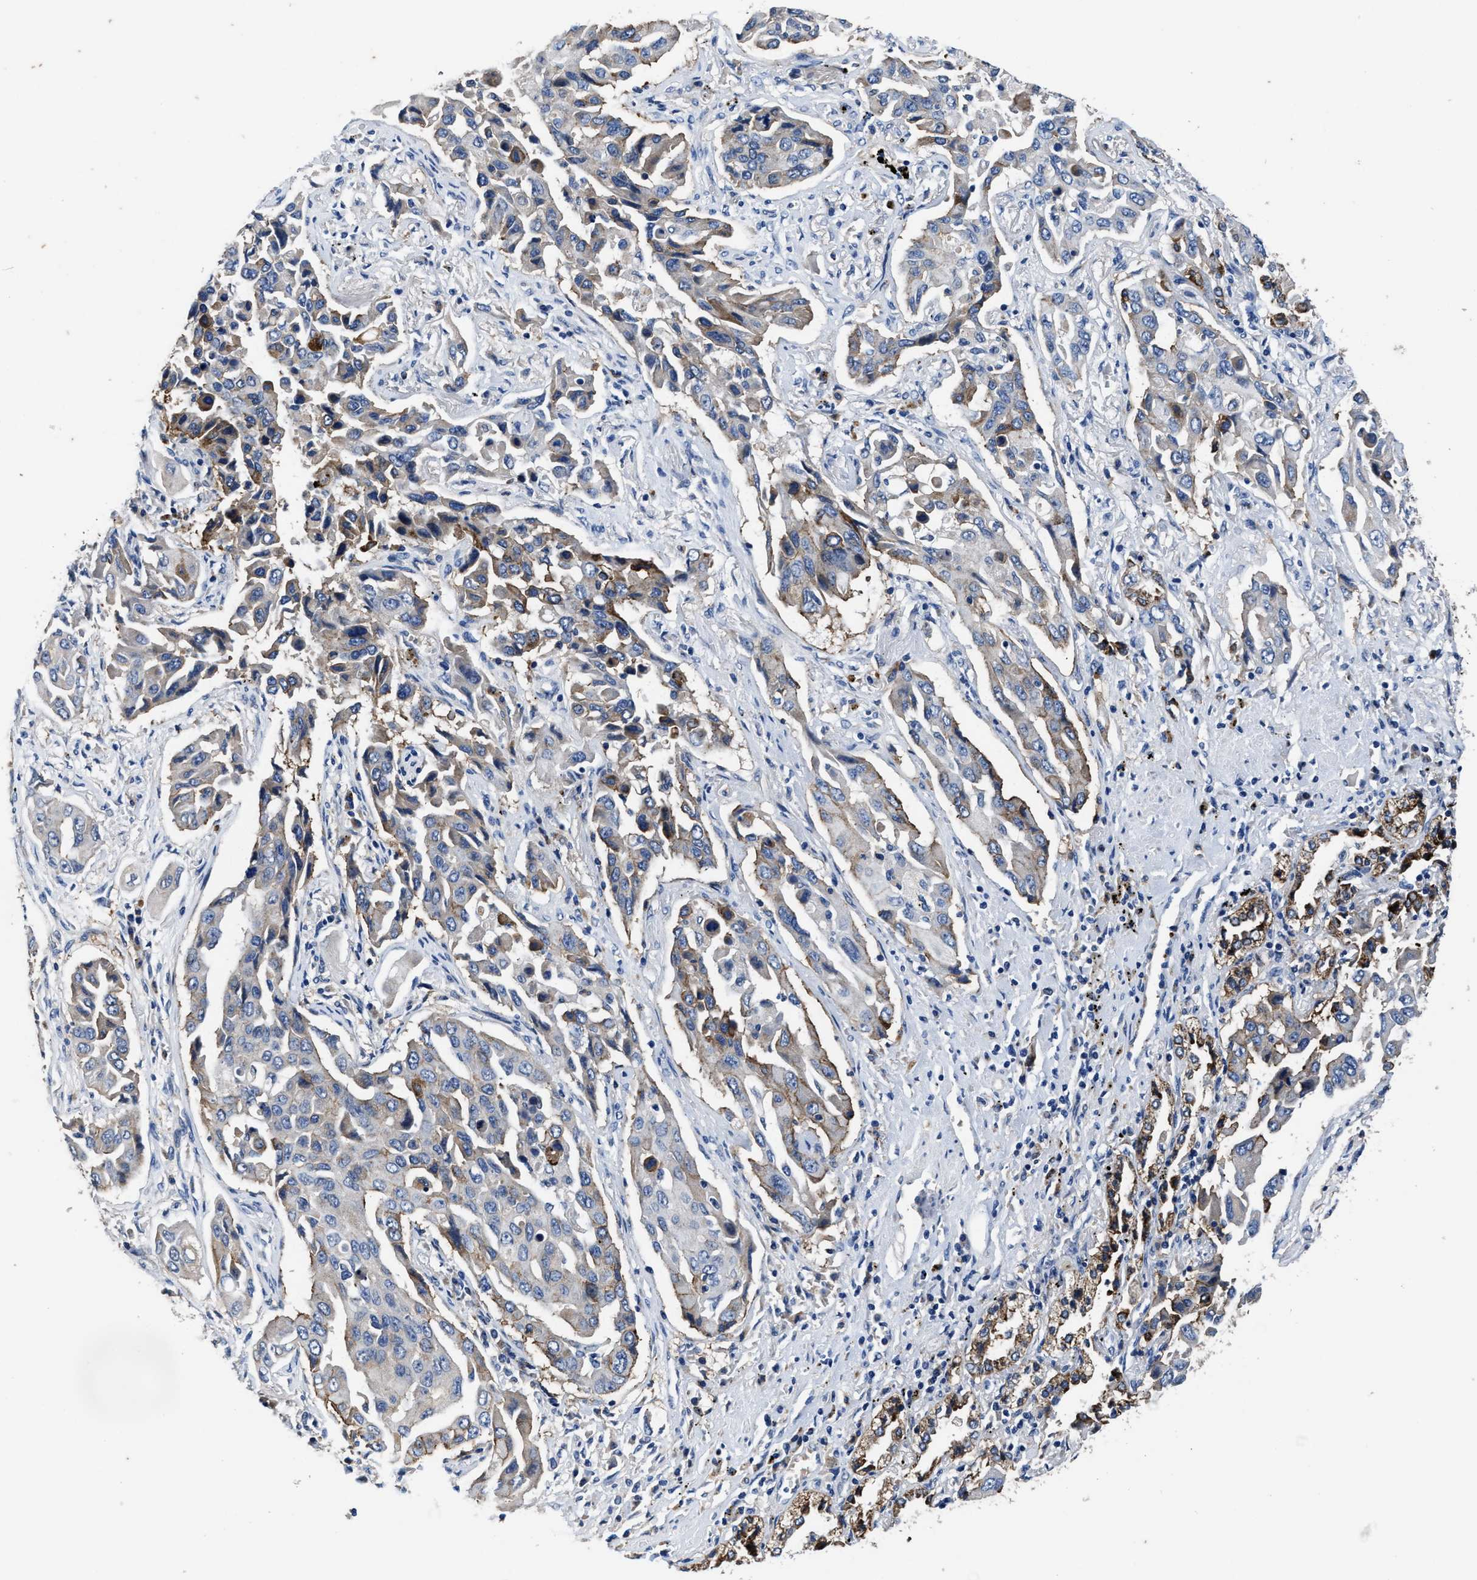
{"staining": {"intensity": "moderate", "quantity": "<25%", "location": "cytoplasmic/membranous"}, "tissue": "lung cancer", "cell_type": "Tumor cells", "image_type": "cancer", "snomed": [{"axis": "morphology", "description": "Adenocarcinoma, NOS"}, {"axis": "topography", "description": "Lung"}], "caption": "The histopathology image displays staining of lung cancer (adenocarcinoma), revealing moderate cytoplasmic/membranous protein staining (brown color) within tumor cells.", "gene": "UBR4", "patient": {"sex": "female", "age": 65}}